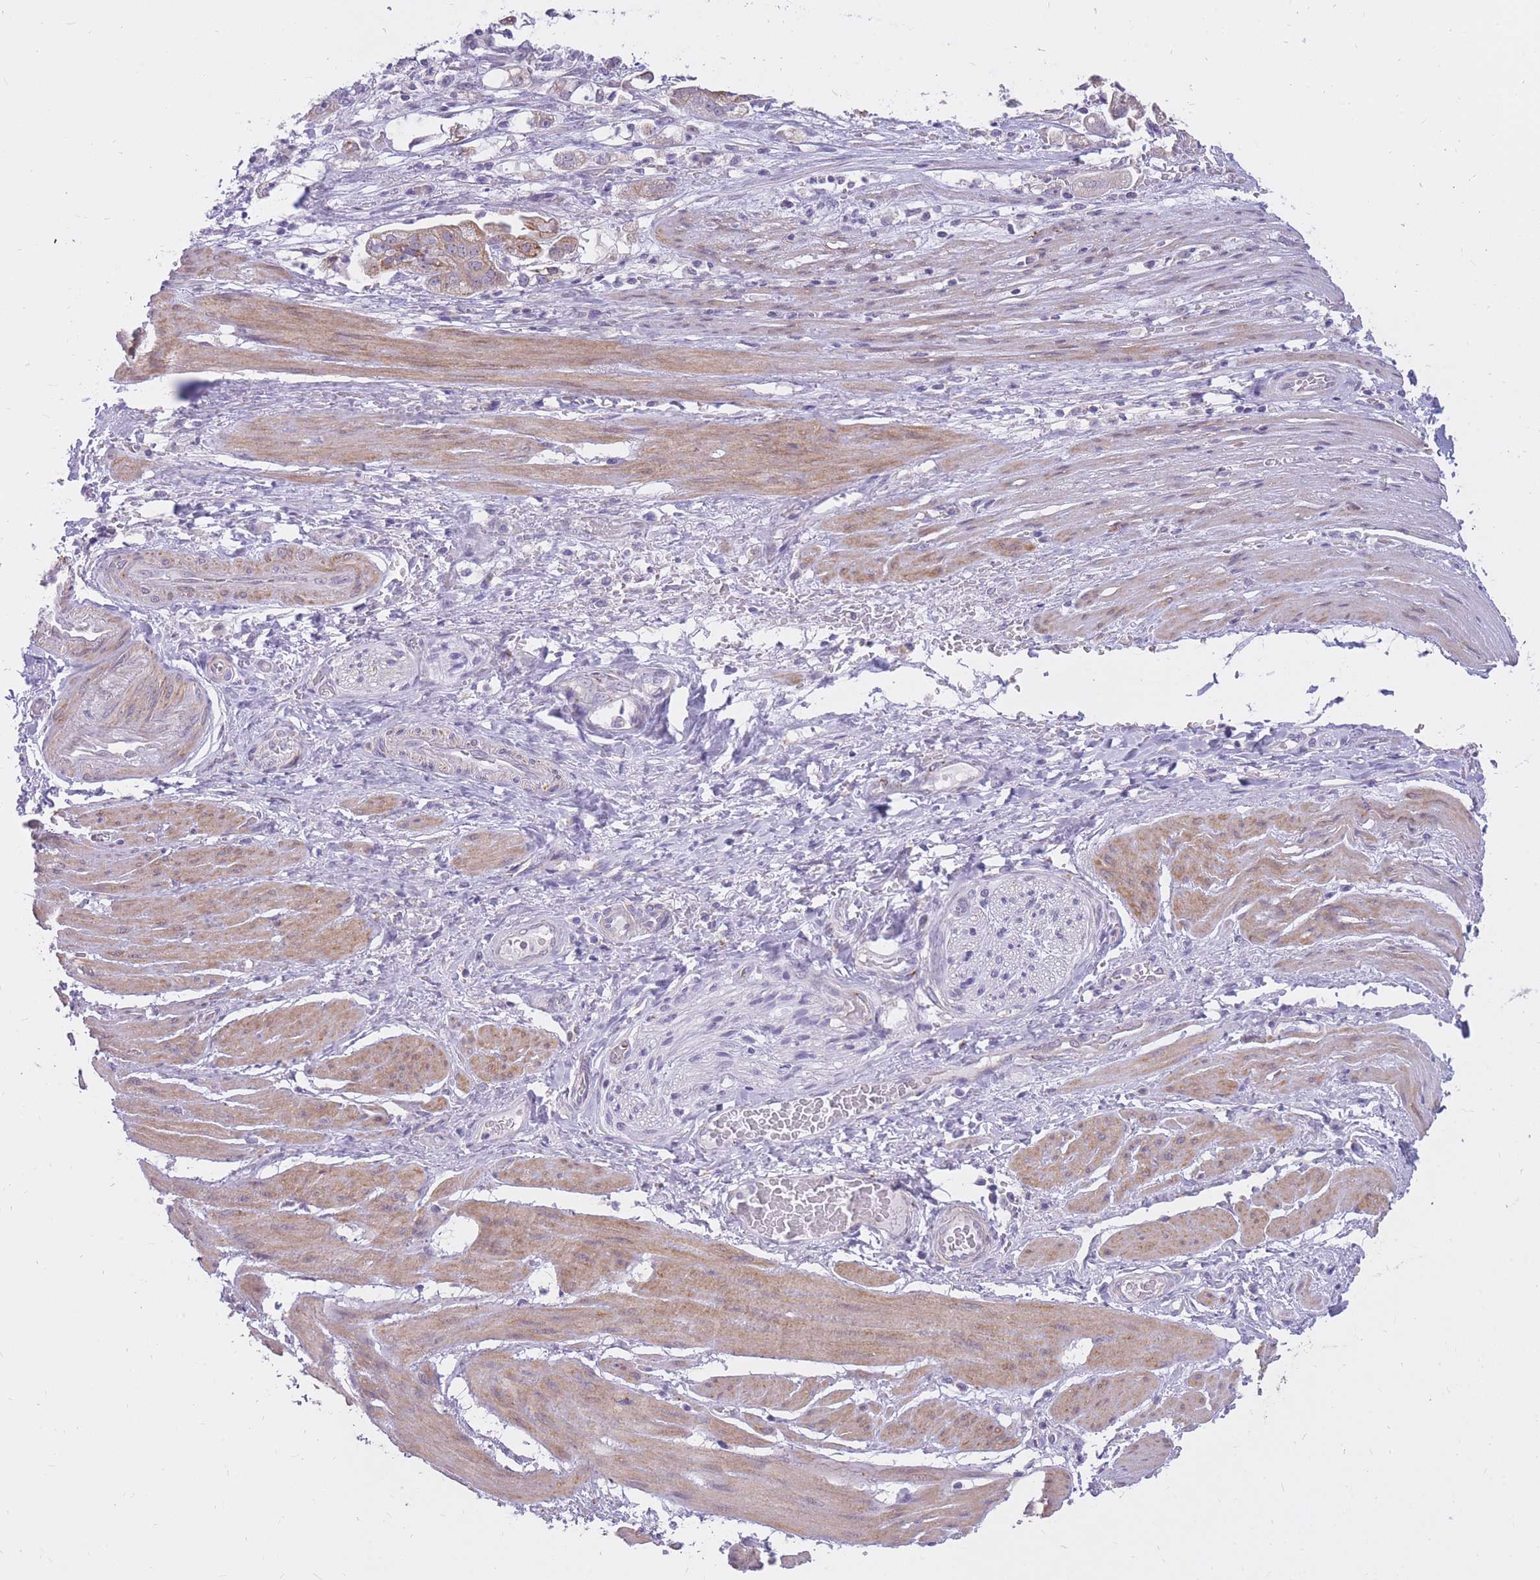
{"staining": {"intensity": "moderate", "quantity": "<25%", "location": "cytoplasmic/membranous"}, "tissue": "stomach cancer", "cell_type": "Tumor cells", "image_type": "cancer", "snomed": [{"axis": "morphology", "description": "Adenocarcinoma, NOS"}, {"axis": "topography", "description": "Stomach"}], "caption": "Tumor cells demonstrate low levels of moderate cytoplasmic/membranous positivity in about <25% of cells in adenocarcinoma (stomach).", "gene": "RNF170", "patient": {"sex": "male", "age": 62}}